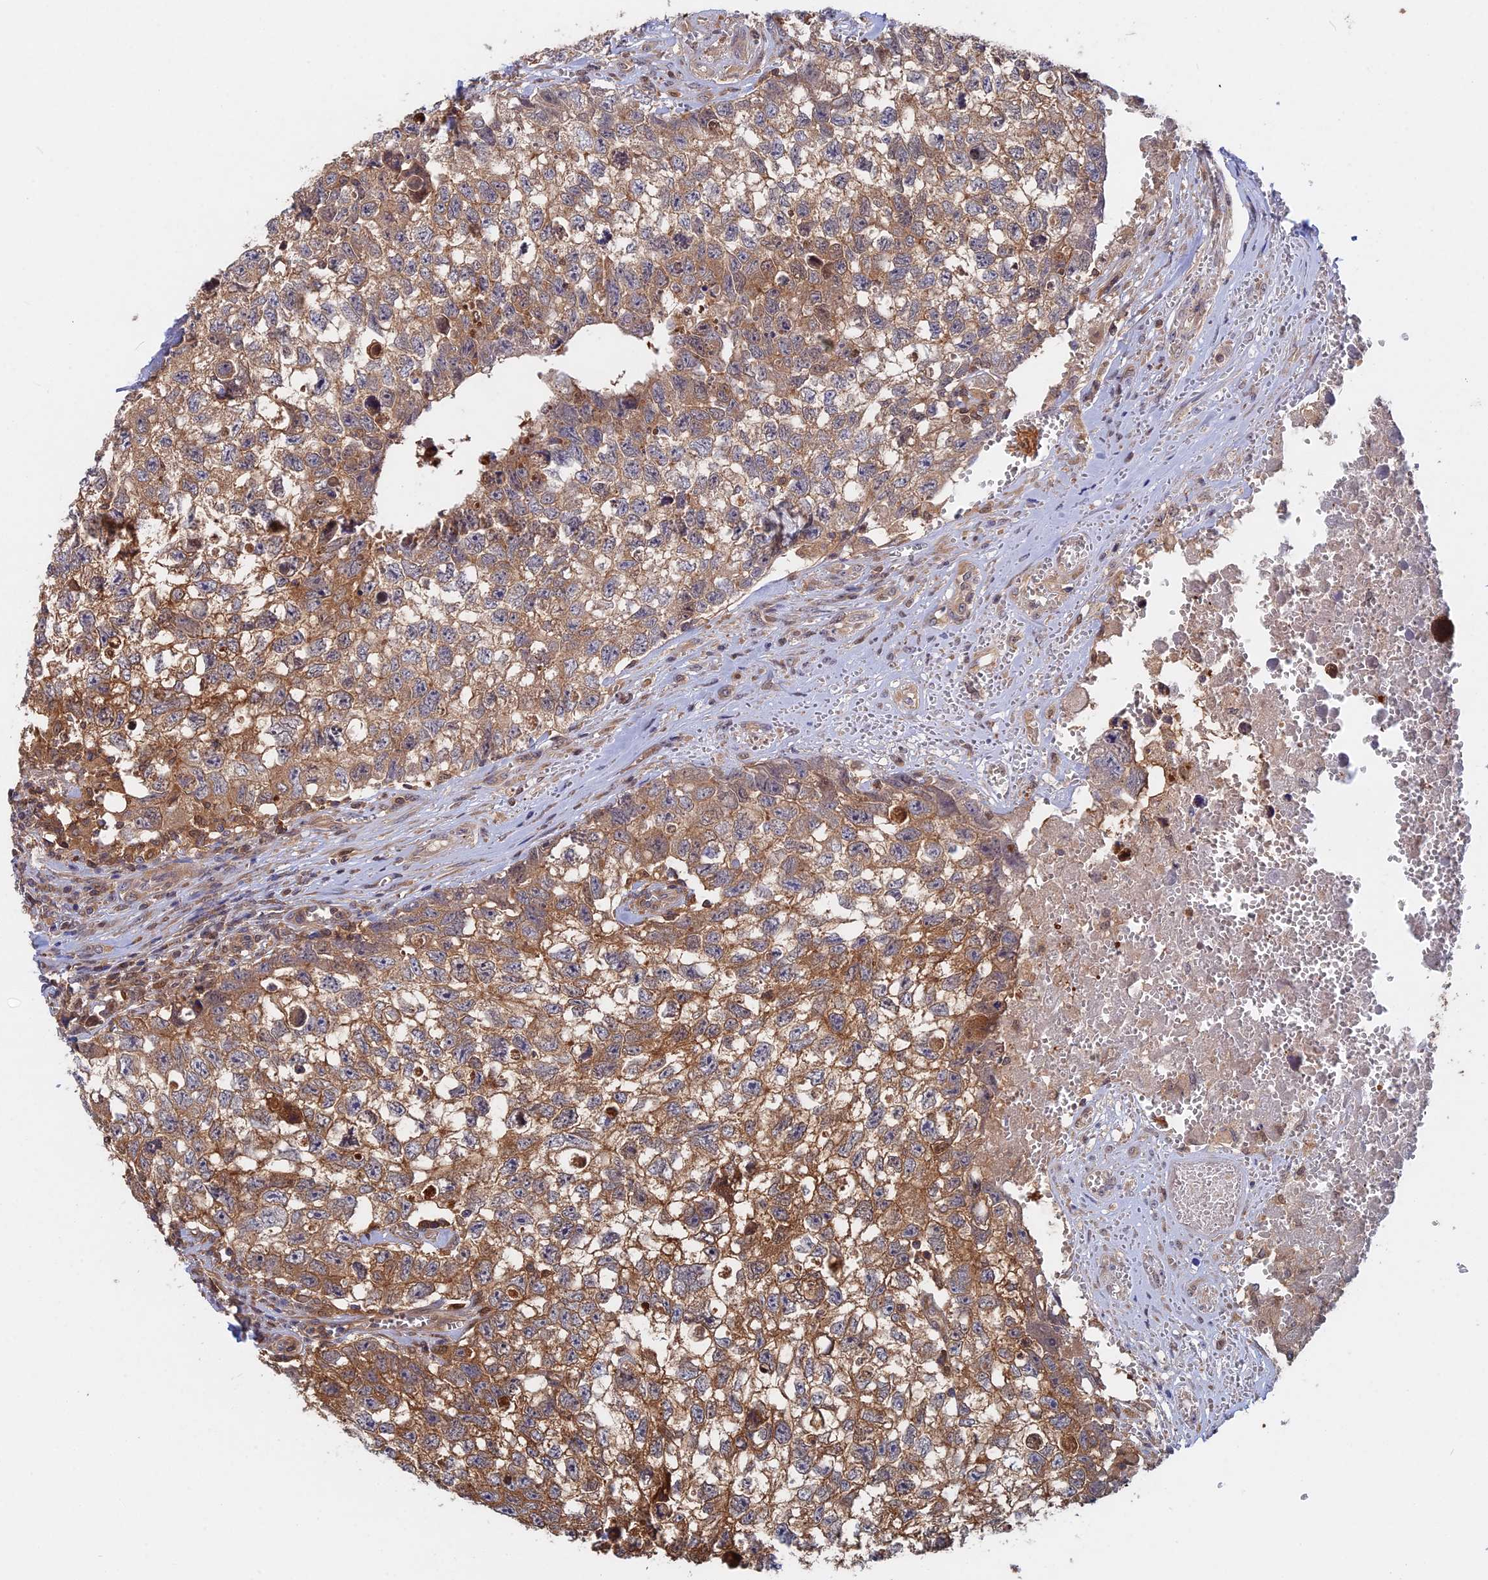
{"staining": {"intensity": "moderate", "quantity": ">75%", "location": "cytoplasmic/membranous"}, "tissue": "testis cancer", "cell_type": "Tumor cells", "image_type": "cancer", "snomed": [{"axis": "morphology", "description": "Seminoma, NOS"}, {"axis": "morphology", "description": "Carcinoma, Embryonal, NOS"}, {"axis": "topography", "description": "Testis"}], "caption": "Immunohistochemical staining of human testis cancer demonstrates medium levels of moderate cytoplasmic/membranous protein staining in about >75% of tumor cells. The staining was performed using DAB, with brown indicating positive protein expression. Nuclei are stained blue with hematoxylin.", "gene": "BLVRA", "patient": {"sex": "male", "age": 29}}